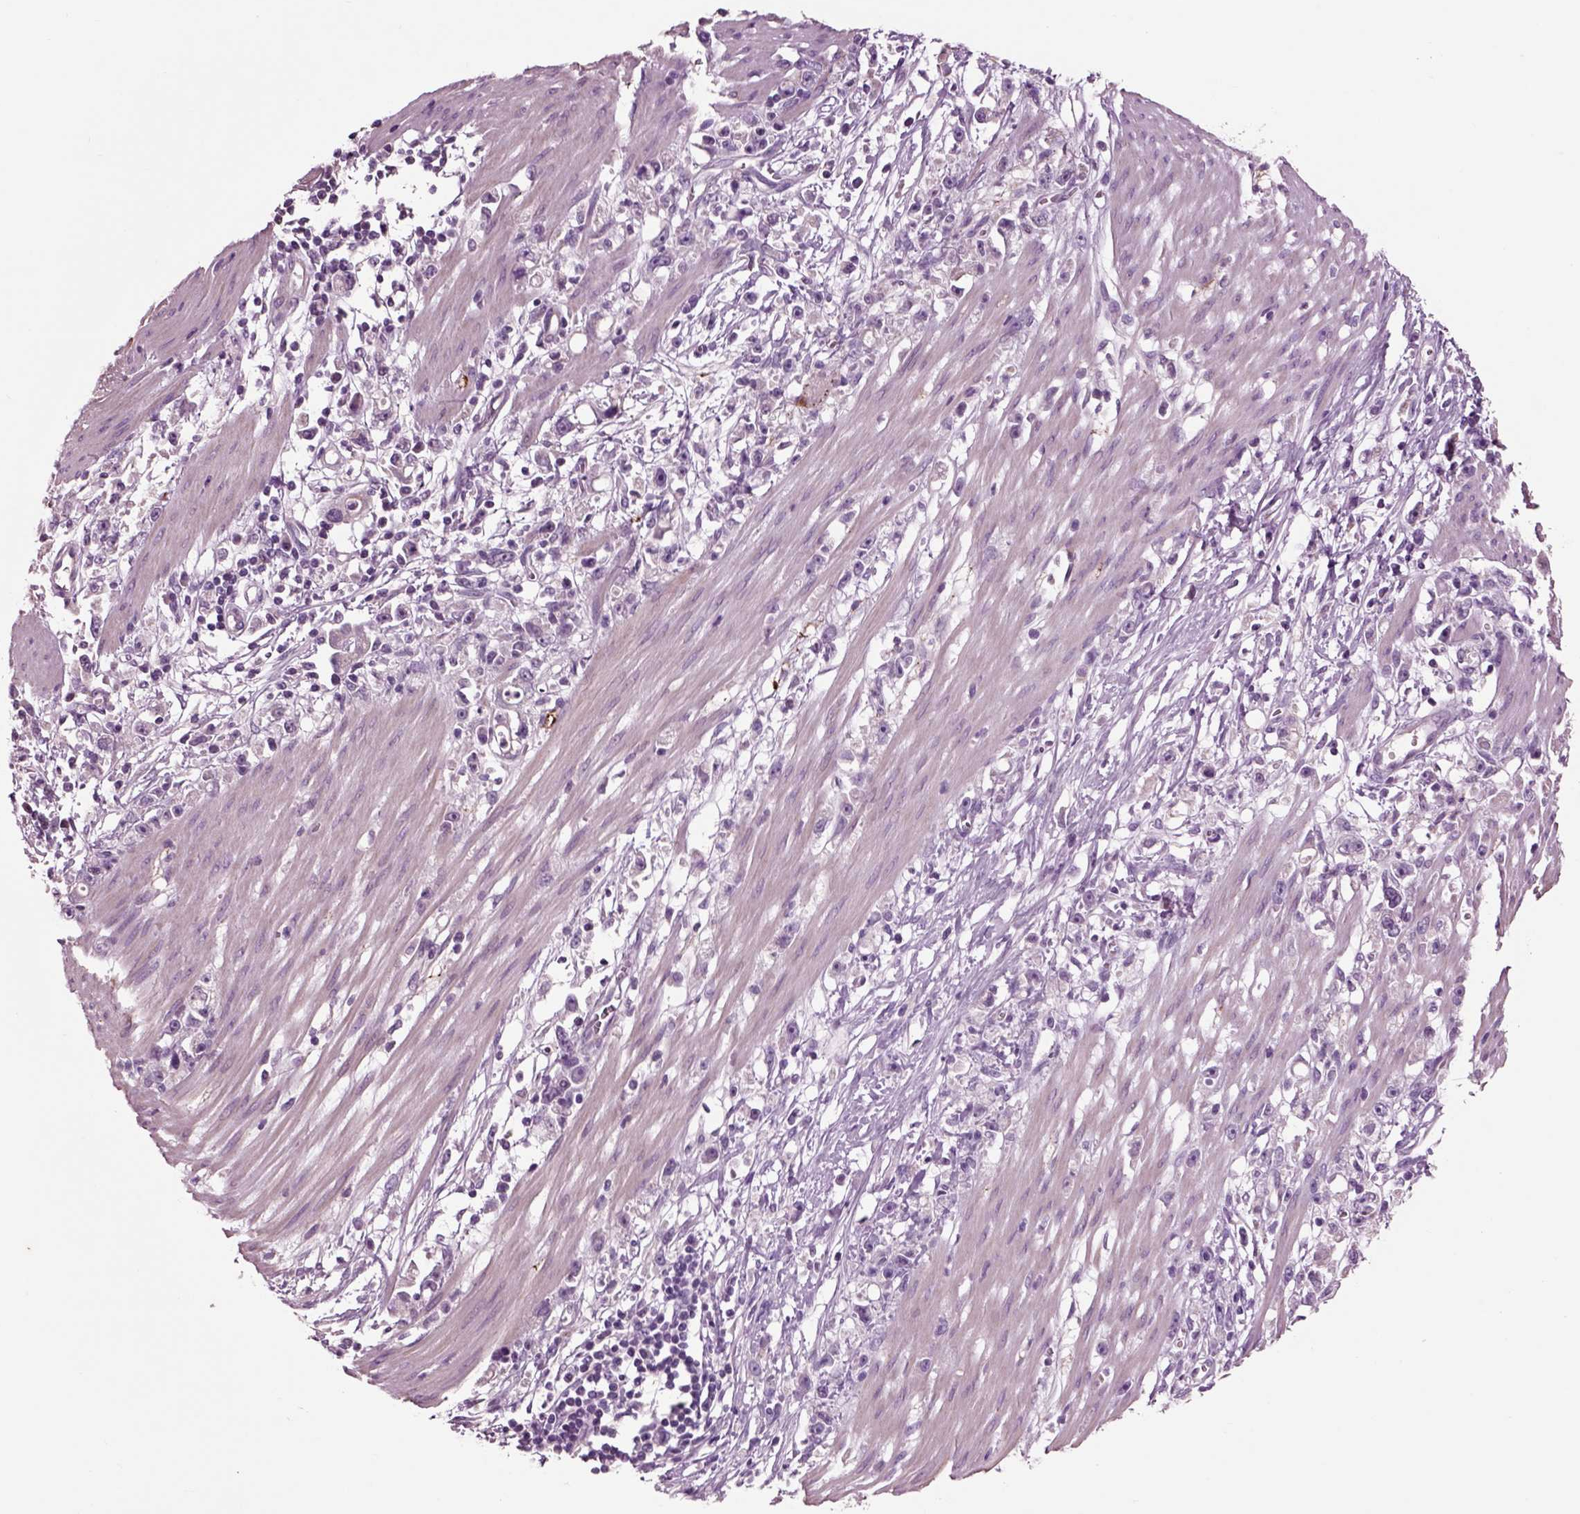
{"staining": {"intensity": "negative", "quantity": "none", "location": "none"}, "tissue": "stomach cancer", "cell_type": "Tumor cells", "image_type": "cancer", "snomed": [{"axis": "morphology", "description": "Adenocarcinoma, NOS"}, {"axis": "topography", "description": "Stomach"}], "caption": "This micrograph is of adenocarcinoma (stomach) stained with IHC to label a protein in brown with the nuclei are counter-stained blue. There is no positivity in tumor cells.", "gene": "CHGB", "patient": {"sex": "female", "age": 59}}